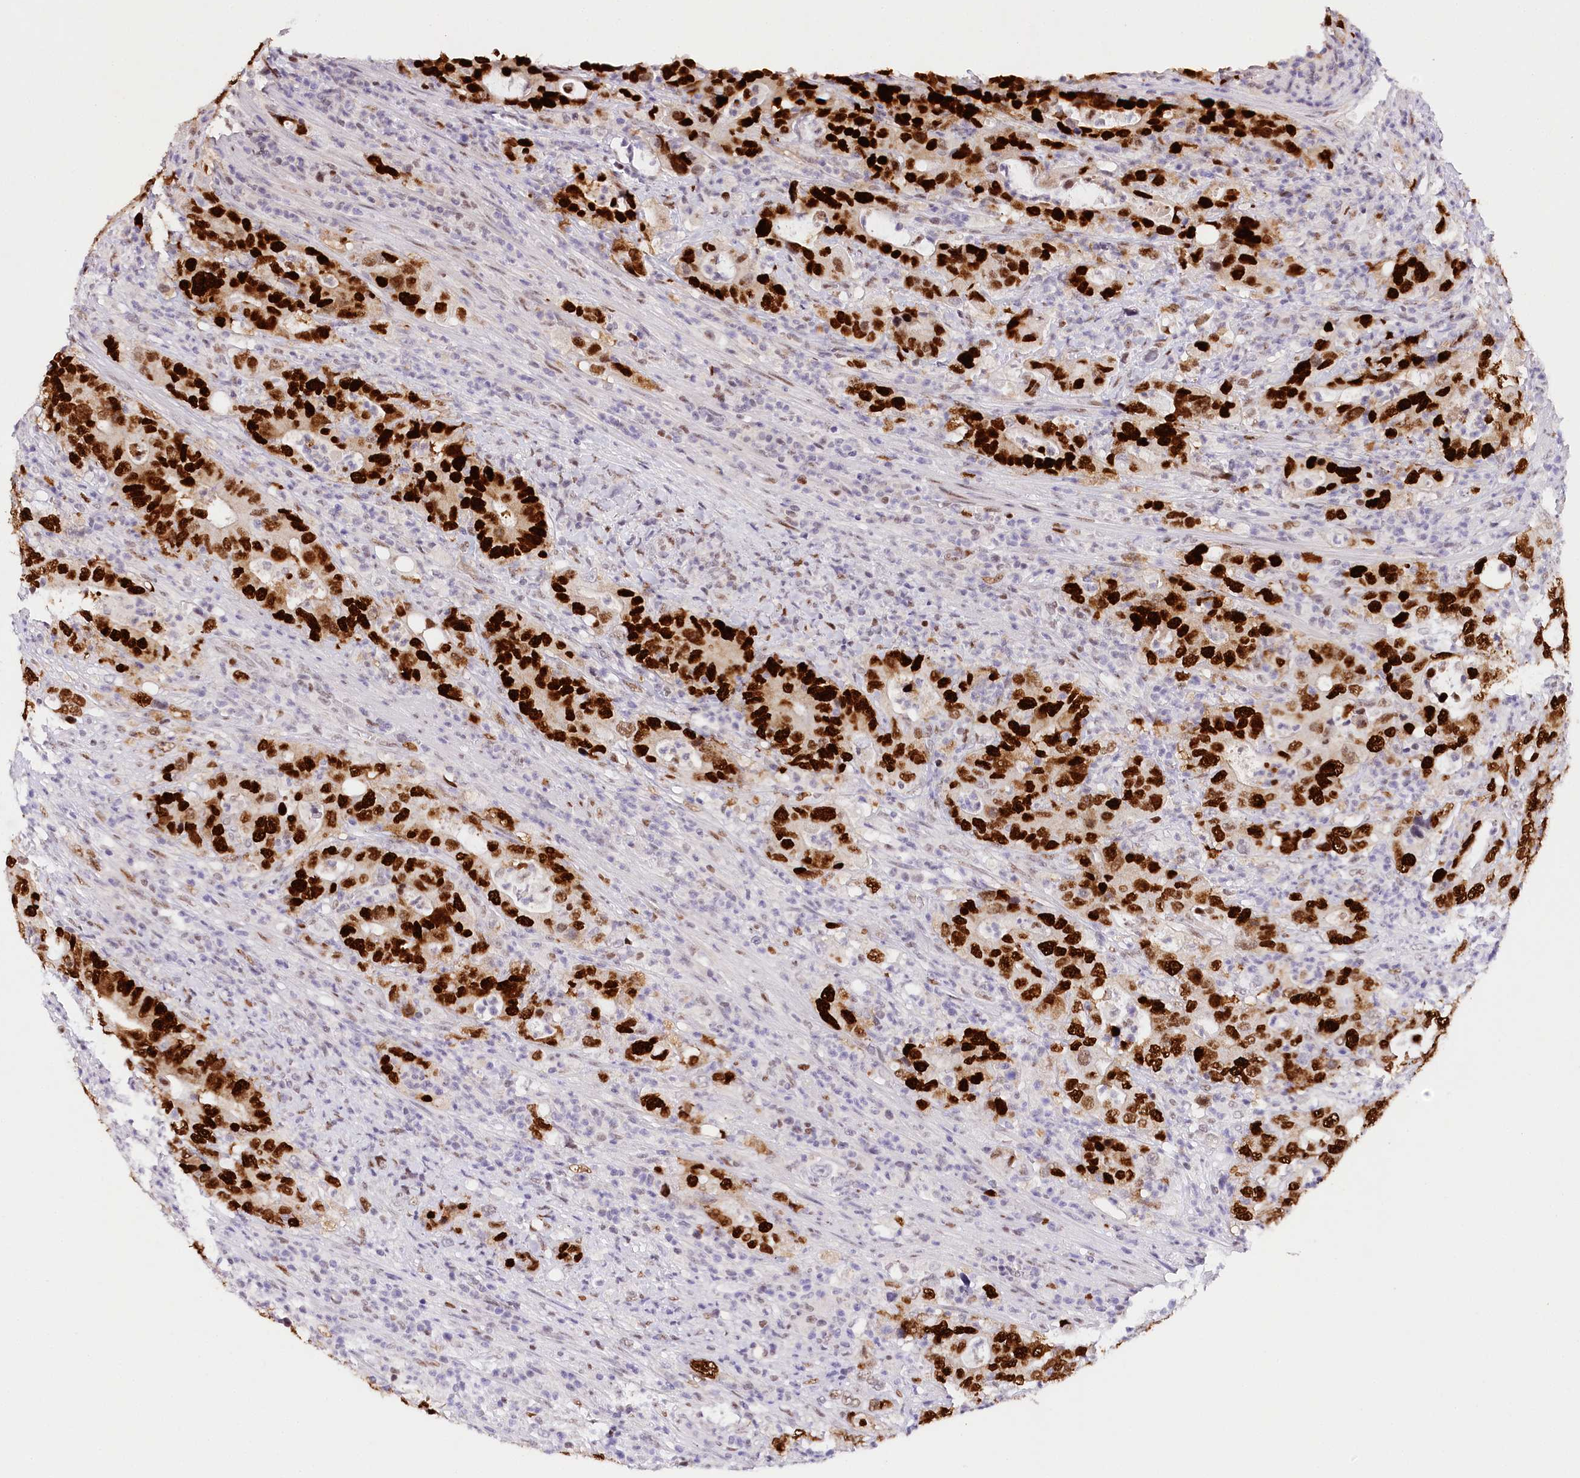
{"staining": {"intensity": "strong", "quantity": ">75%", "location": "nuclear"}, "tissue": "colorectal cancer", "cell_type": "Tumor cells", "image_type": "cancer", "snomed": [{"axis": "morphology", "description": "Adenocarcinoma, NOS"}, {"axis": "topography", "description": "Colon"}], "caption": "Human colorectal cancer stained for a protein (brown) shows strong nuclear positive staining in about >75% of tumor cells.", "gene": "TP53", "patient": {"sex": "female", "age": 75}}